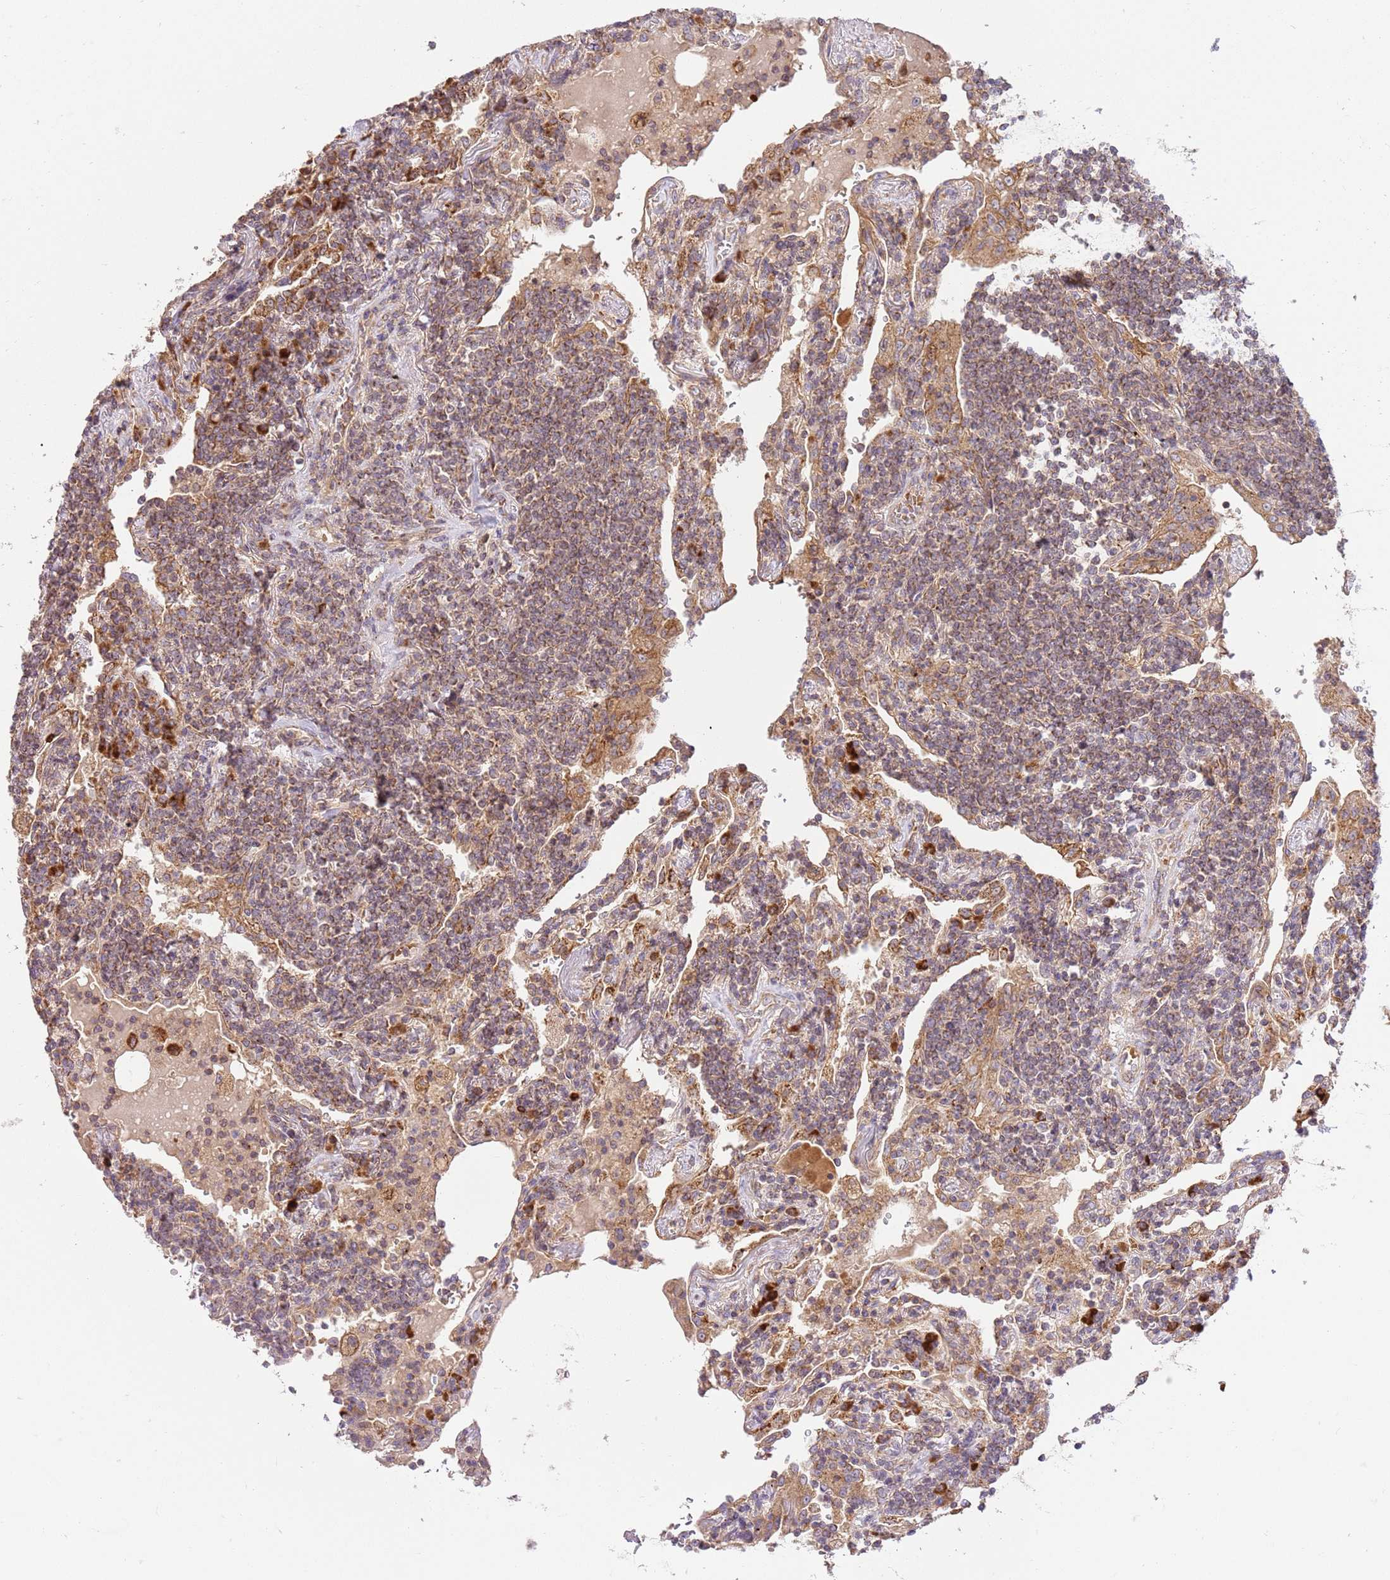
{"staining": {"intensity": "moderate", "quantity": ">75%", "location": "cytoplasmic/membranous"}, "tissue": "lymphoma", "cell_type": "Tumor cells", "image_type": "cancer", "snomed": [{"axis": "morphology", "description": "Malignant lymphoma, non-Hodgkin's type, Low grade"}, {"axis": "topography", "description": "Lung"}], "caption": "IHC image of human malignant lymphoma, non-Hodgkin's type (low-grade) stained for a protein (brown), which displays medium levels of moderate cytoplasmic/membranous expression in approximately >75% of tumor cells.", "gene": "SPATA2L", "patient": {"sex": "female", "age": 71}}